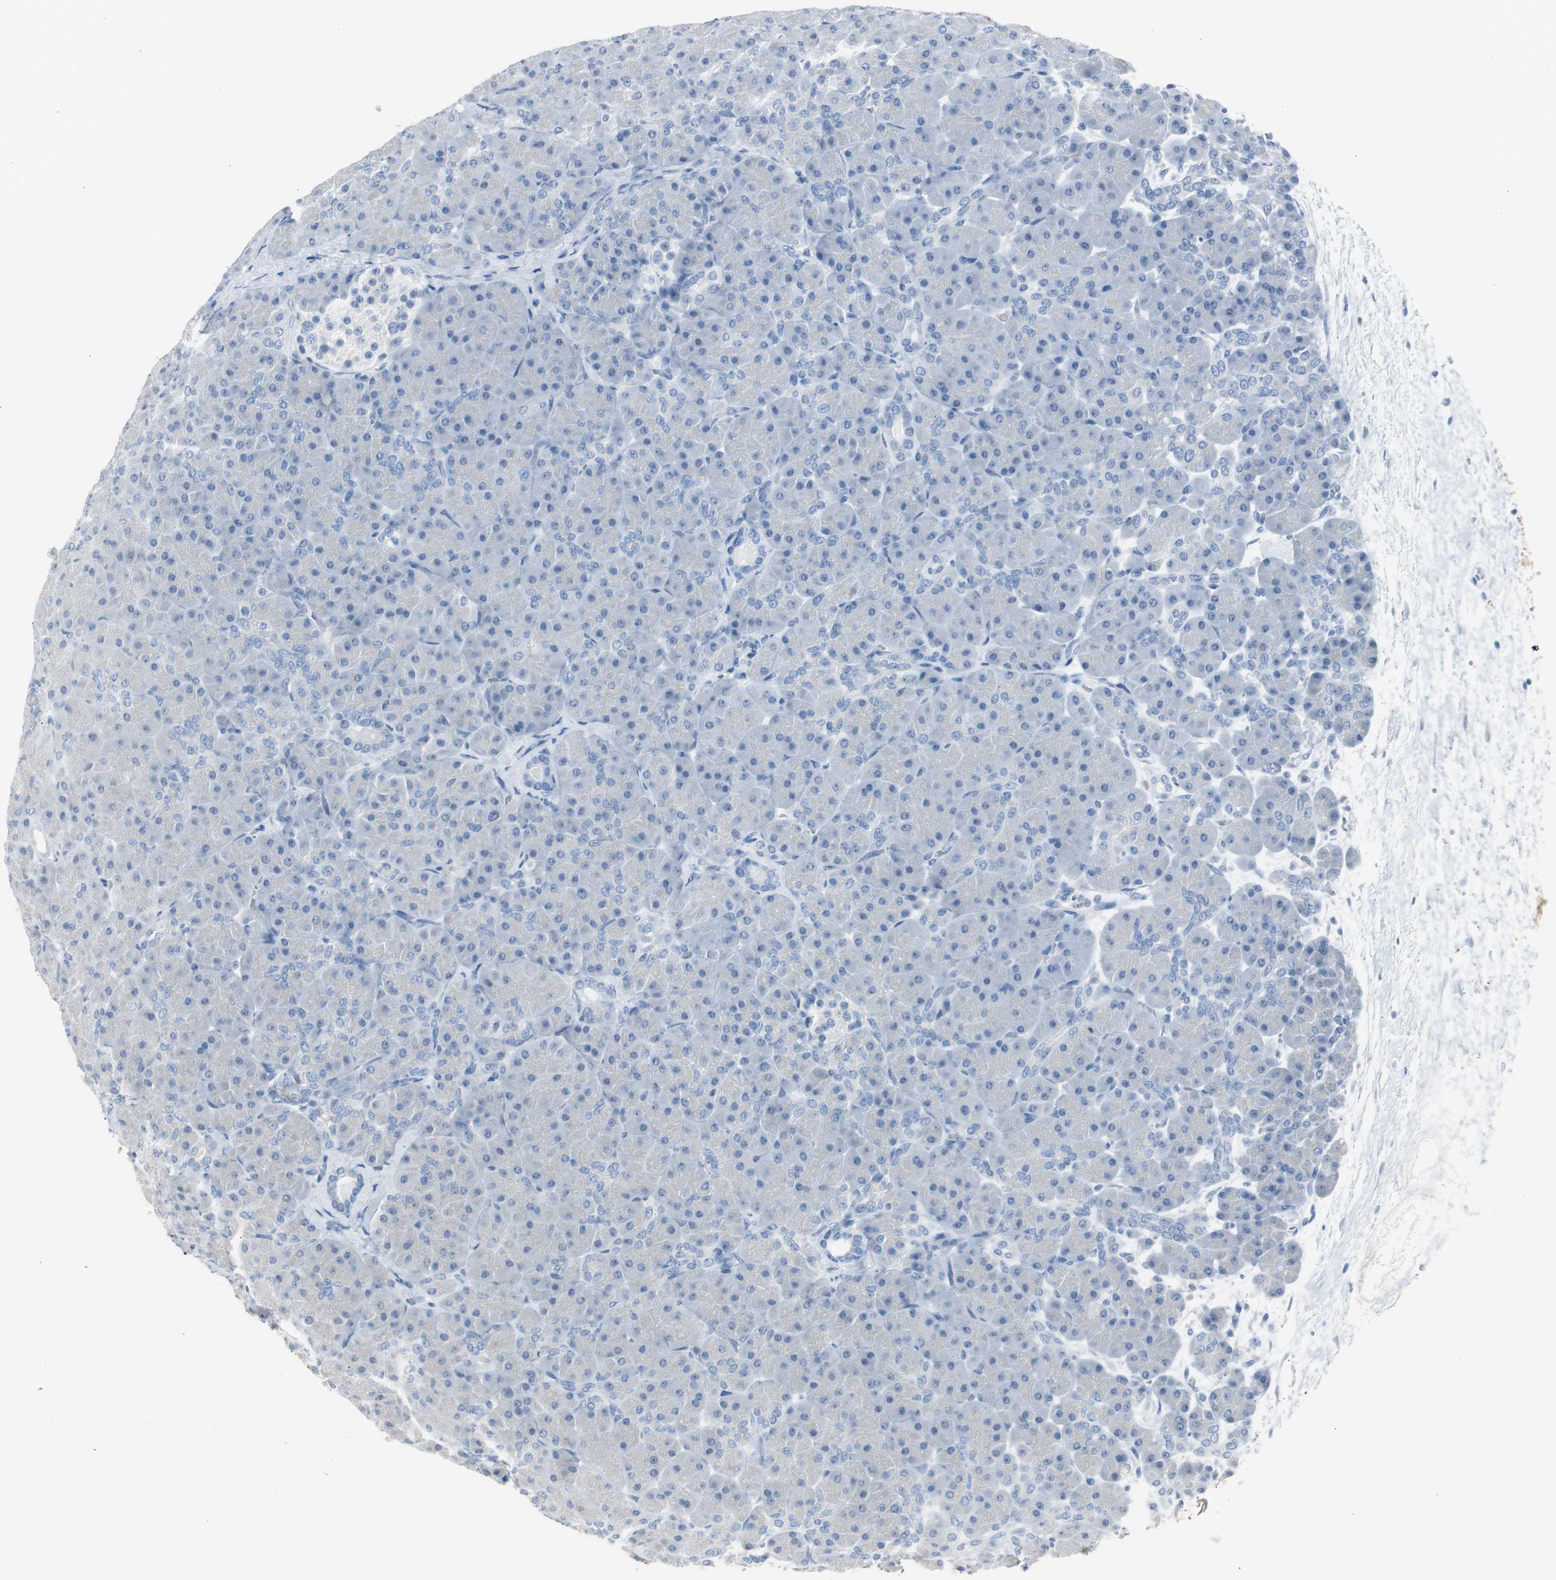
{"staining": {"intensity": "negative", "quantity": "none", "location": "none"}, "tissue": "pancreas", "cell_type": "Exocrine glandular cells", "image_type": "normal", "snomed": [{"axis": "morphology", "description": "Normal tissue, NOS"}, {"axis": "topography", "description": "Pancreas"}], "caption": "An immunohistochemistry micrograph of benign pancreas is shown. There is no staining in exocrine glandular cells of pancreas. The staining is performed using DAB (3,3'-diaminobenzidine) brown chromogen with nuclei counter-stained in using hematoxylin.", "gene": "S100A7A", "patient": {"sex": "male", "age": 66}}